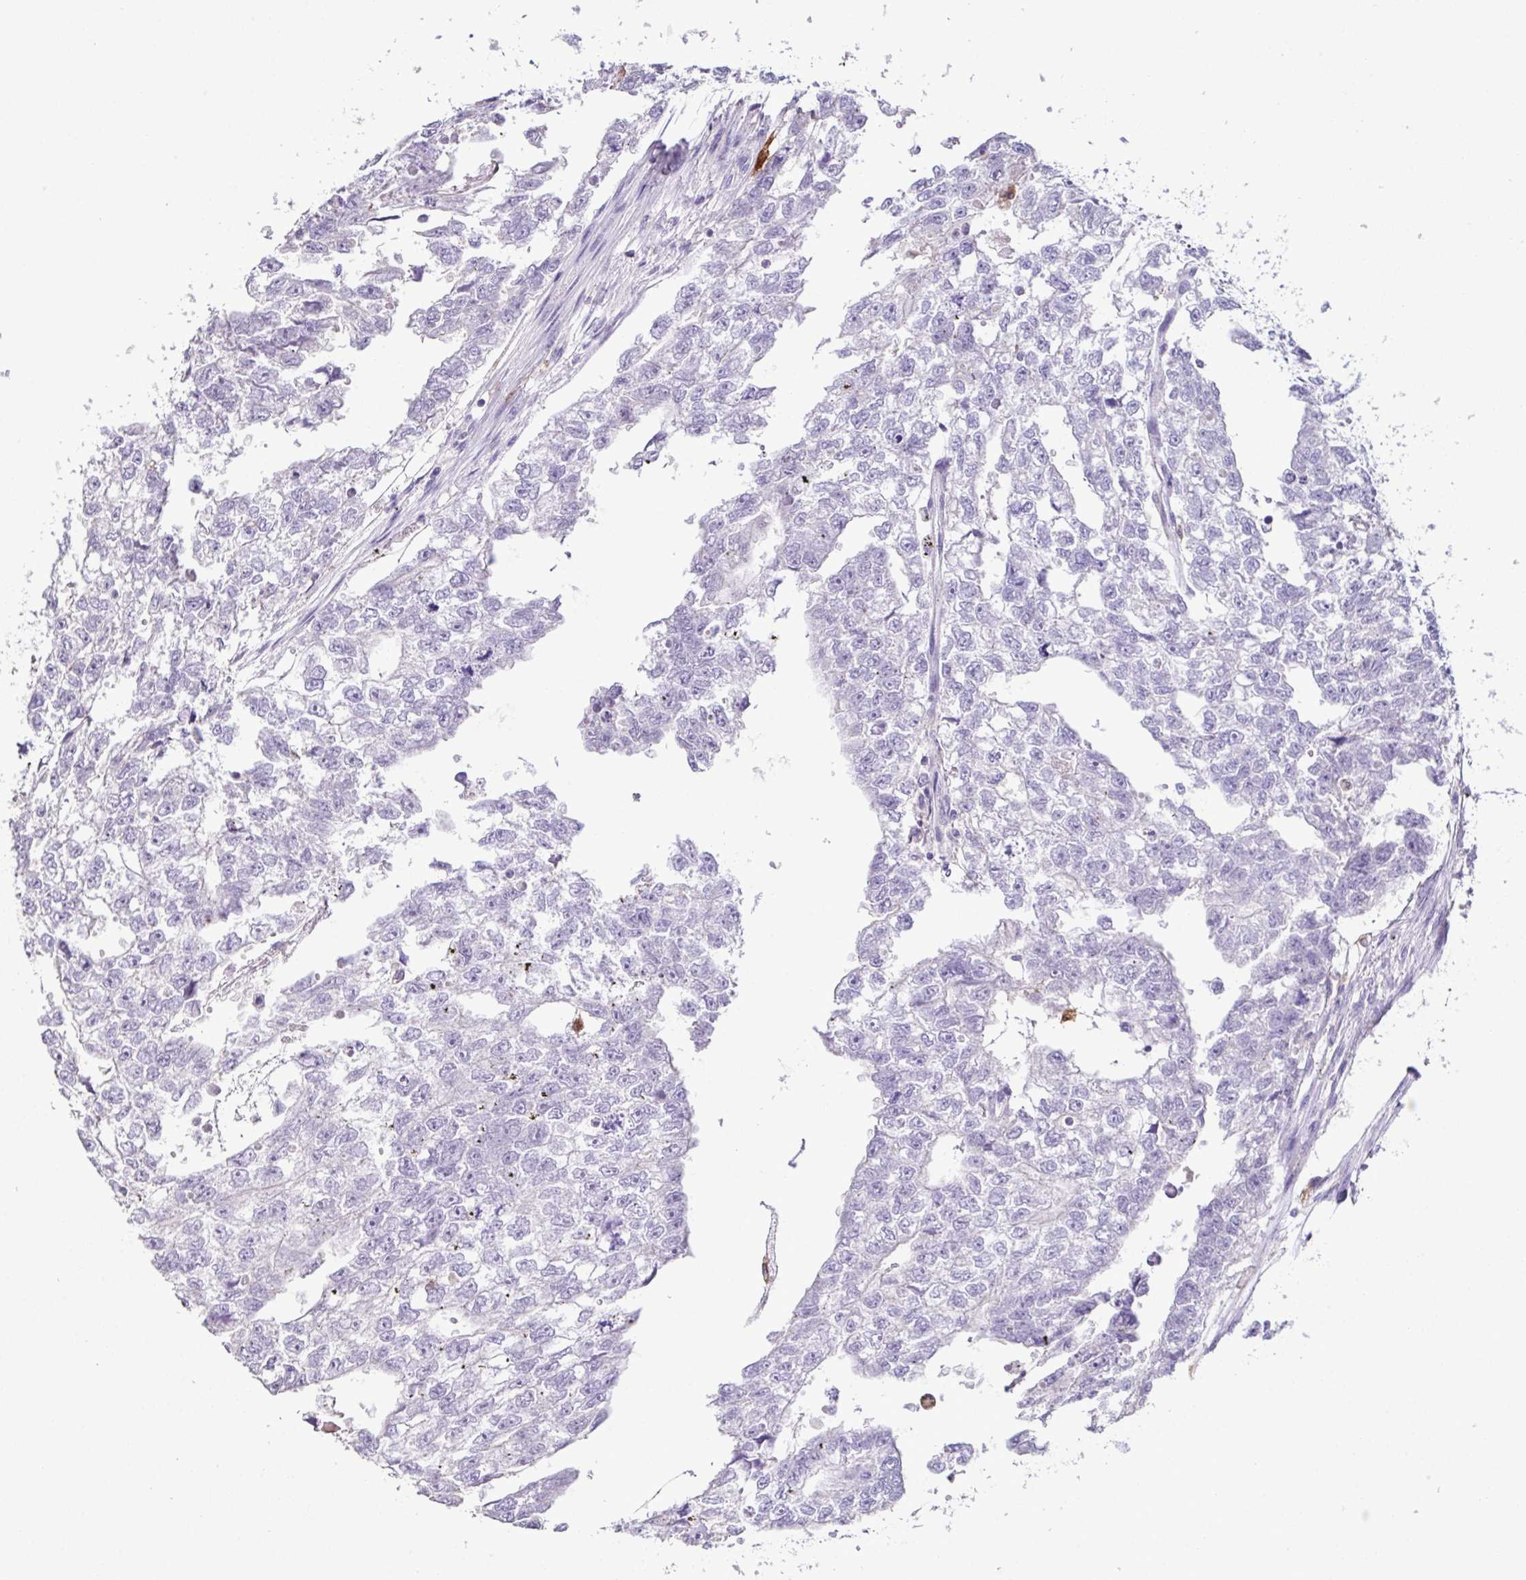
{"staining": {"intensity": "negative", "quantity": "none", "location": "none"}, "tissue": "testis cancer", "cell_type": "Tumor cells", "image_type": "cancer", "snomed": [{"axis": "morphology", "description": "Carcinoma, Embryonal, NOS"}, {"axis": "morphology", "description": "Teratoma, malignant, NOS"}, {"axis": "topography", "description": "Testis"}], "caption": "High power microscopy histopathology image of an IHC photomicrograph of testis cancer (embryonal carcinoma), revealing no significant staining in tumor cells.", "gene": "MARCO", "patient": {"sex": "male", "age": 44}}